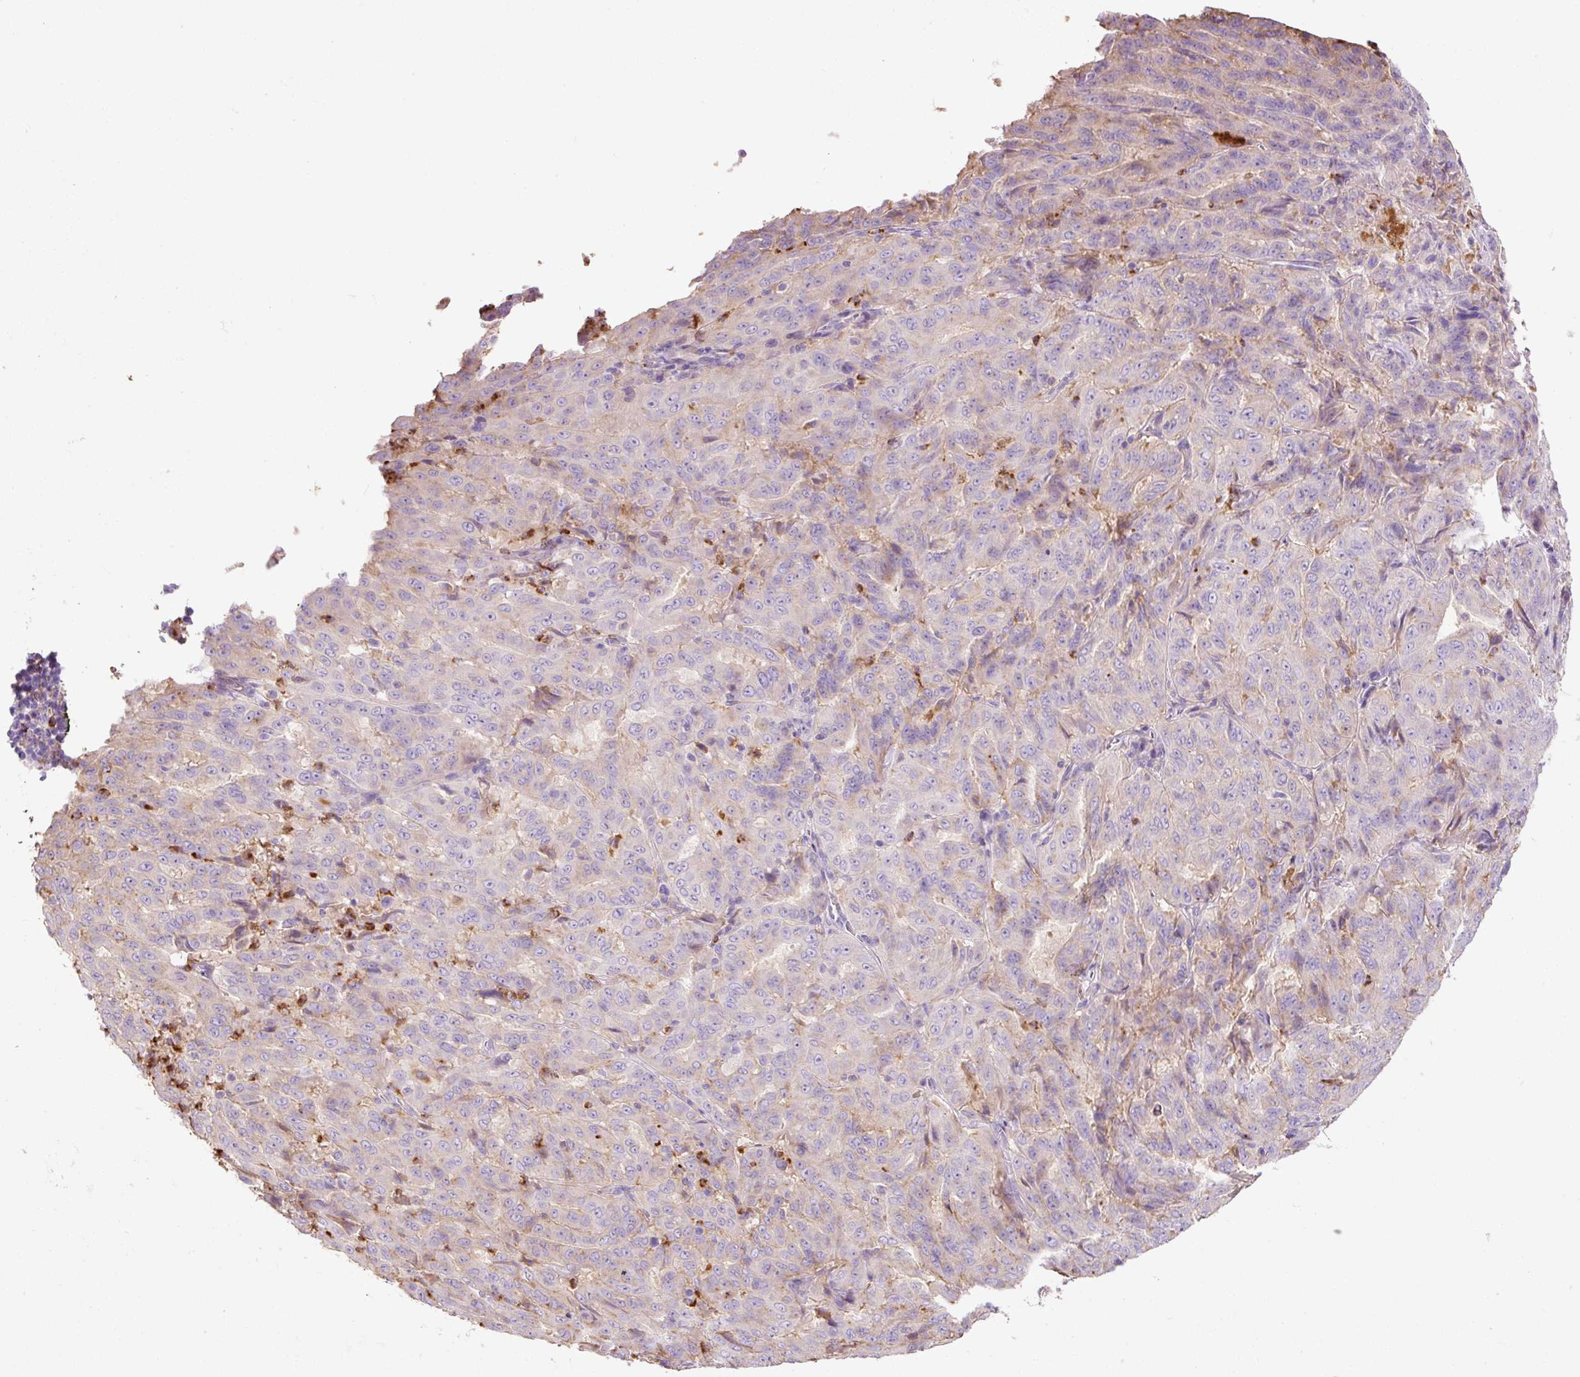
{"staining": {"intensity": "negative", "quantity": "none", "location": "none"}, "tissue": "pancreatic cancer", "cell_type": "Tumor cells", "image_type": "cancer", "snomed": [{"axis": "morphology", "description": "Adenocarcinoma, NOS"}, {"axis": "topography", "description": "Pancreas"}], "caption": "Adenocarcinoma (pancreatic) was stained to show a protein in brown. There is no significant positivity in tumor cells.", "gene": "TMC8", "patient": {"sex": "male", "age": 63}}